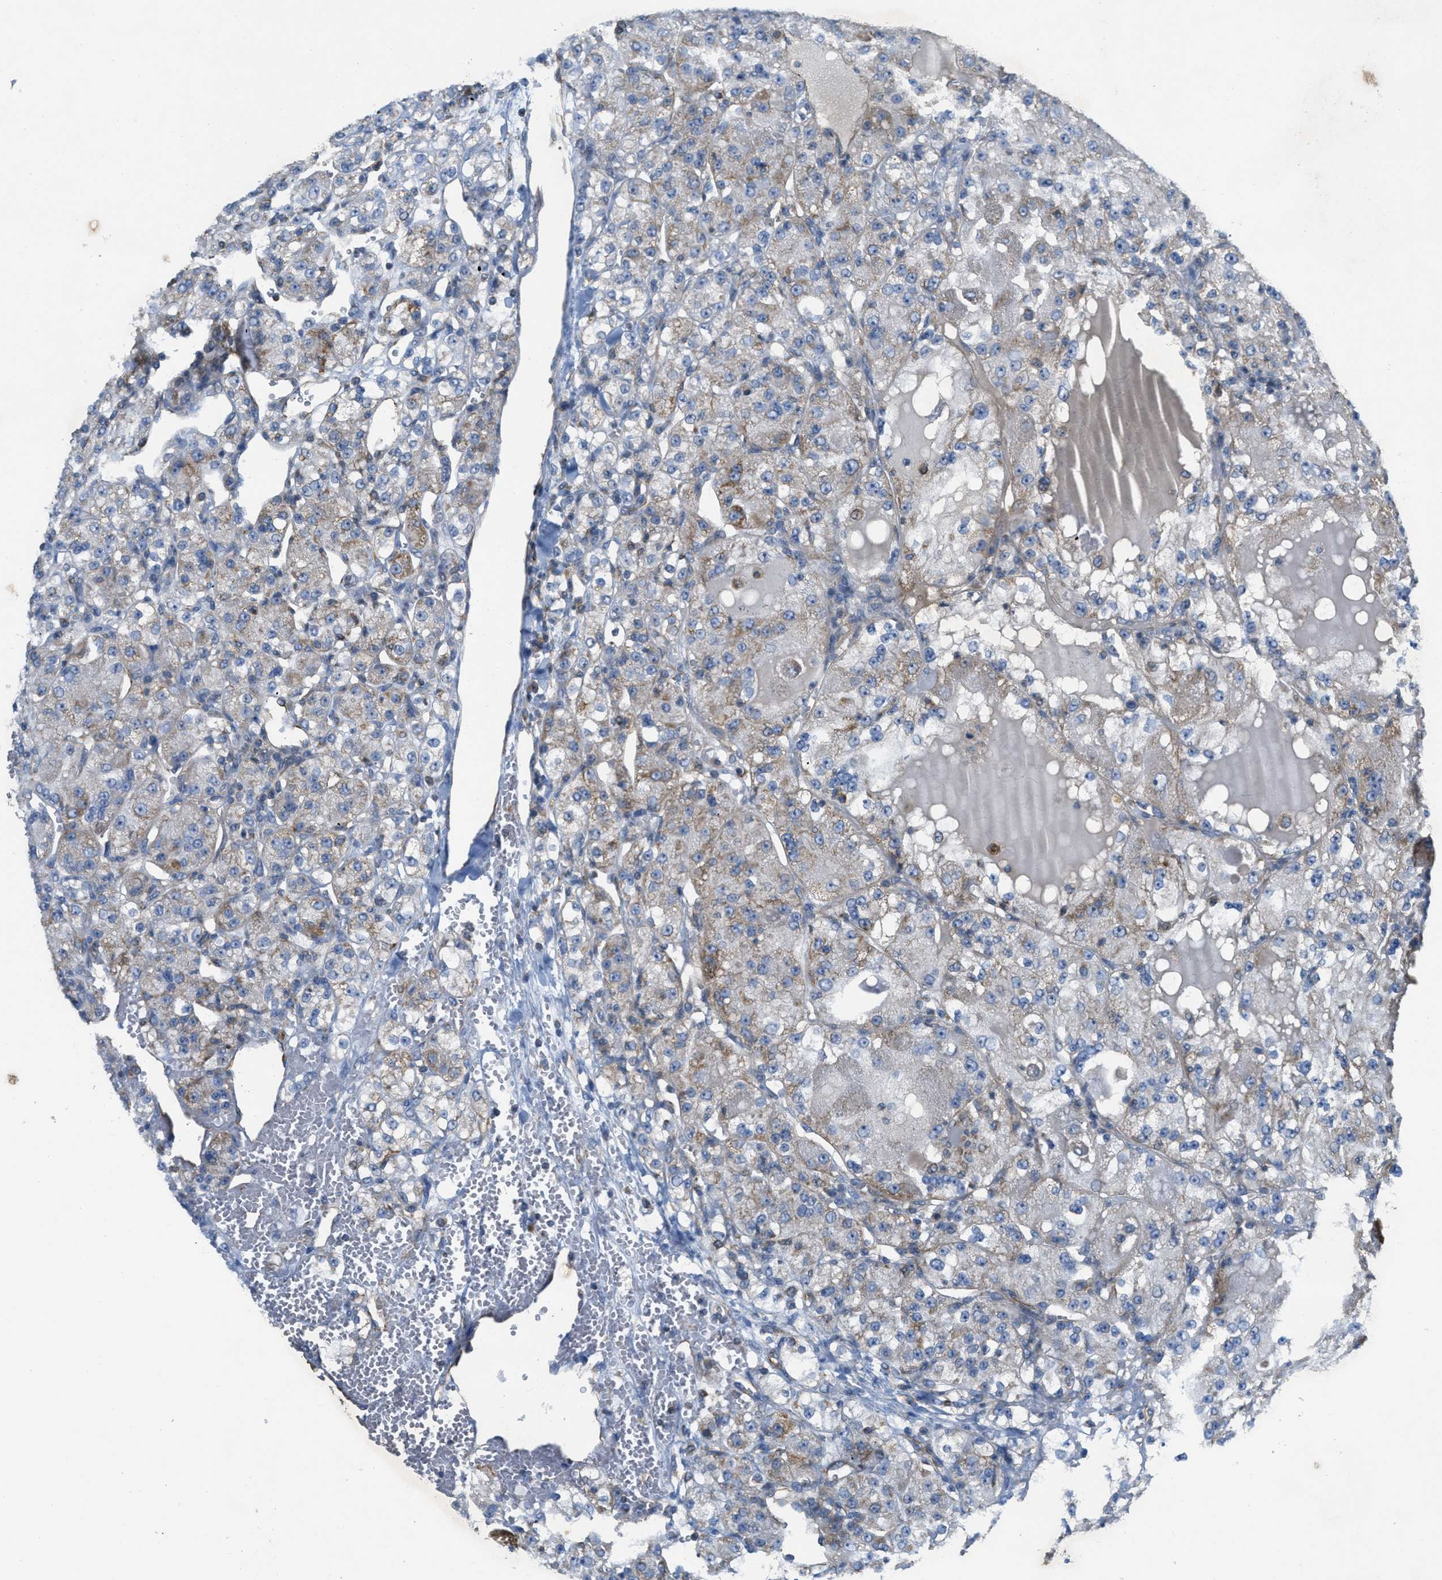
{"staining": {"intensity": "weak", "quantity": "<25%", "location": "cytoplasmic/membranous"}, "tissue": "renal cancer", "cell_type": "Tumor cells", "image_type": "cancer", "snomed": [{"axis": "morphology", "description": "Normal tissue, NOS"}, {"axis": "morphology", "description": "Adenocarcinoma, NOS"}, {"axis": "topography", "description": "Kidney"}], "caption": "The photomicrograph shows no staining of tumor cells in adenocarcinoma (renal).", "gene": "BTN3A1", "patient": {"sex": "male", "age": 61}}